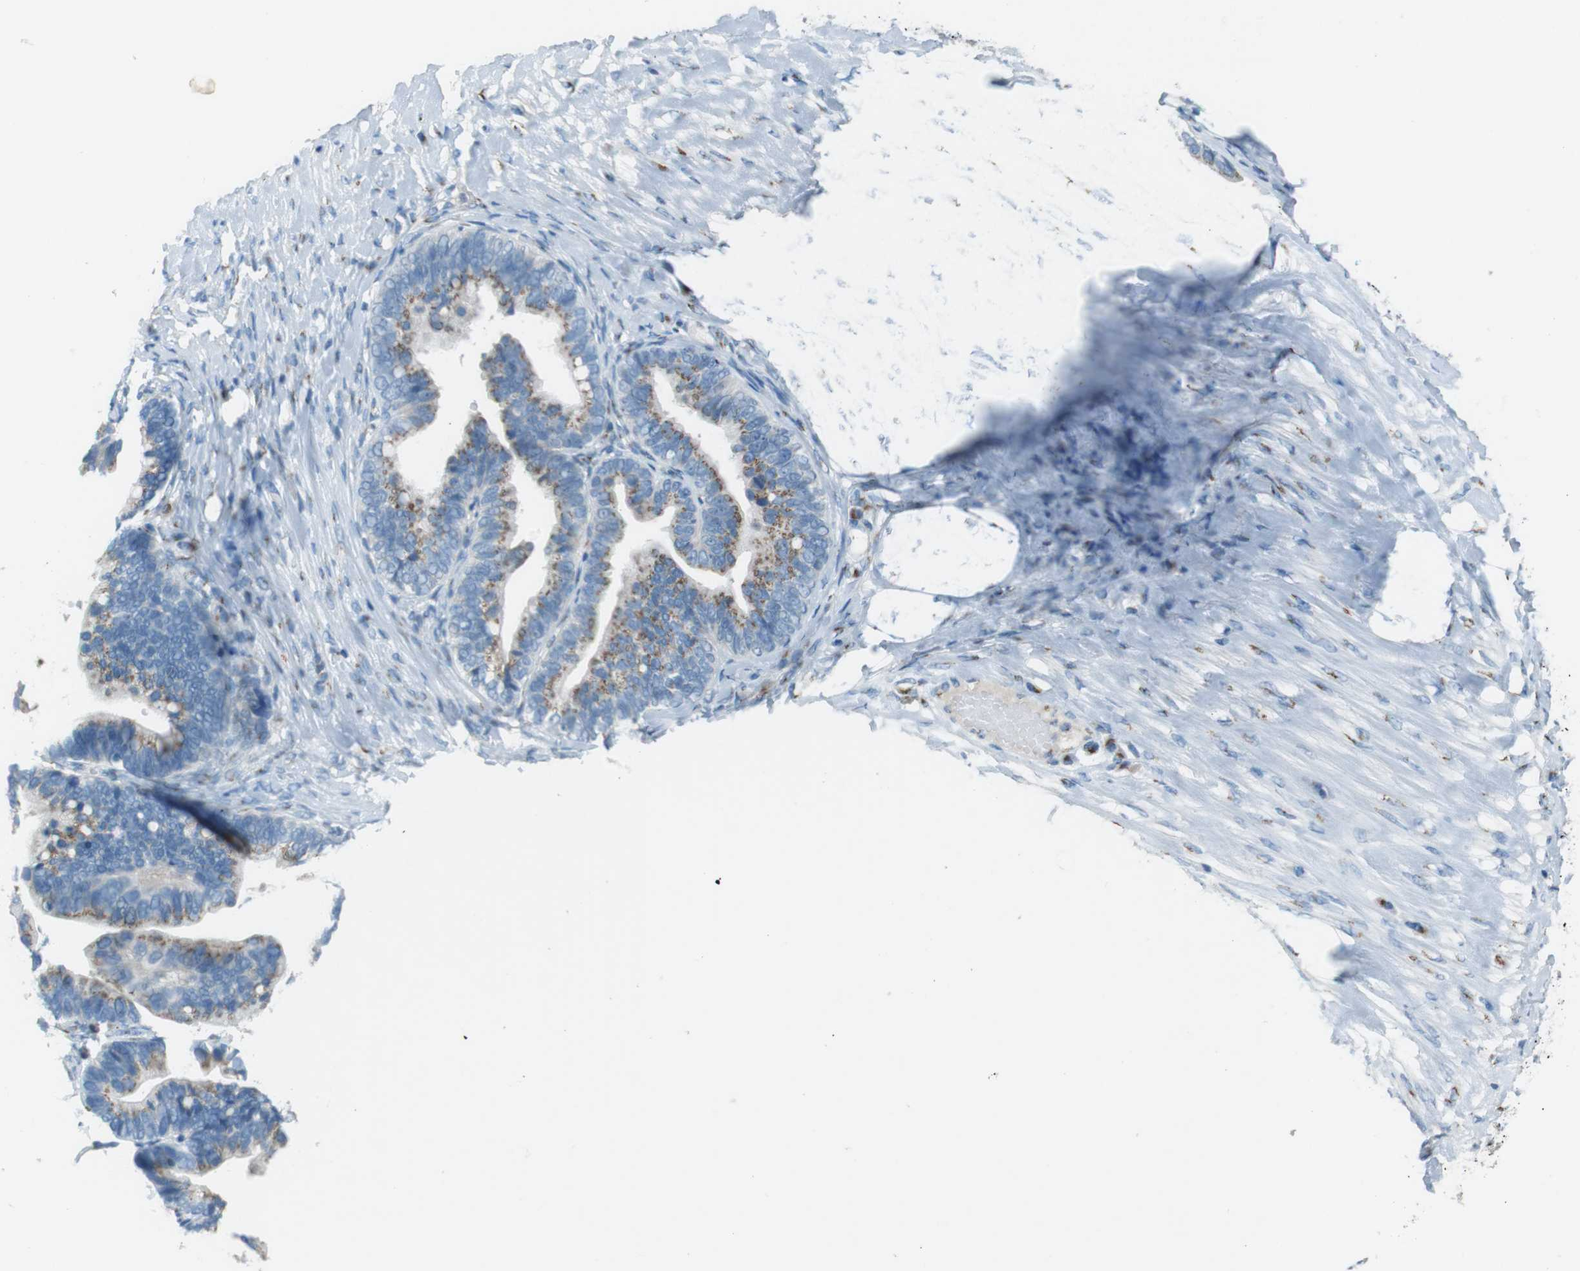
{"staining": {"intensity": "moderate", "quantity": "25%-75%", "location": "cytoplasmic/membranous"}, "tissue": "ovarian cancer", "cell_type": "Tumor cells", "image_type": "cancer", "snomed": [{"axis": "morphology", "description": "Cystadenocarcinoma, serous, NOS"}, {"axis": "topography", "description": "Ovary"}], "caption": "A brown stain shows moderate cytoplasmic/membranous expression of a protein in serous cystadenocarcinoma (ovarian) tumor cells.", "gene": "TXNDC15", "patient": {"sex": "female", "age": 56}}